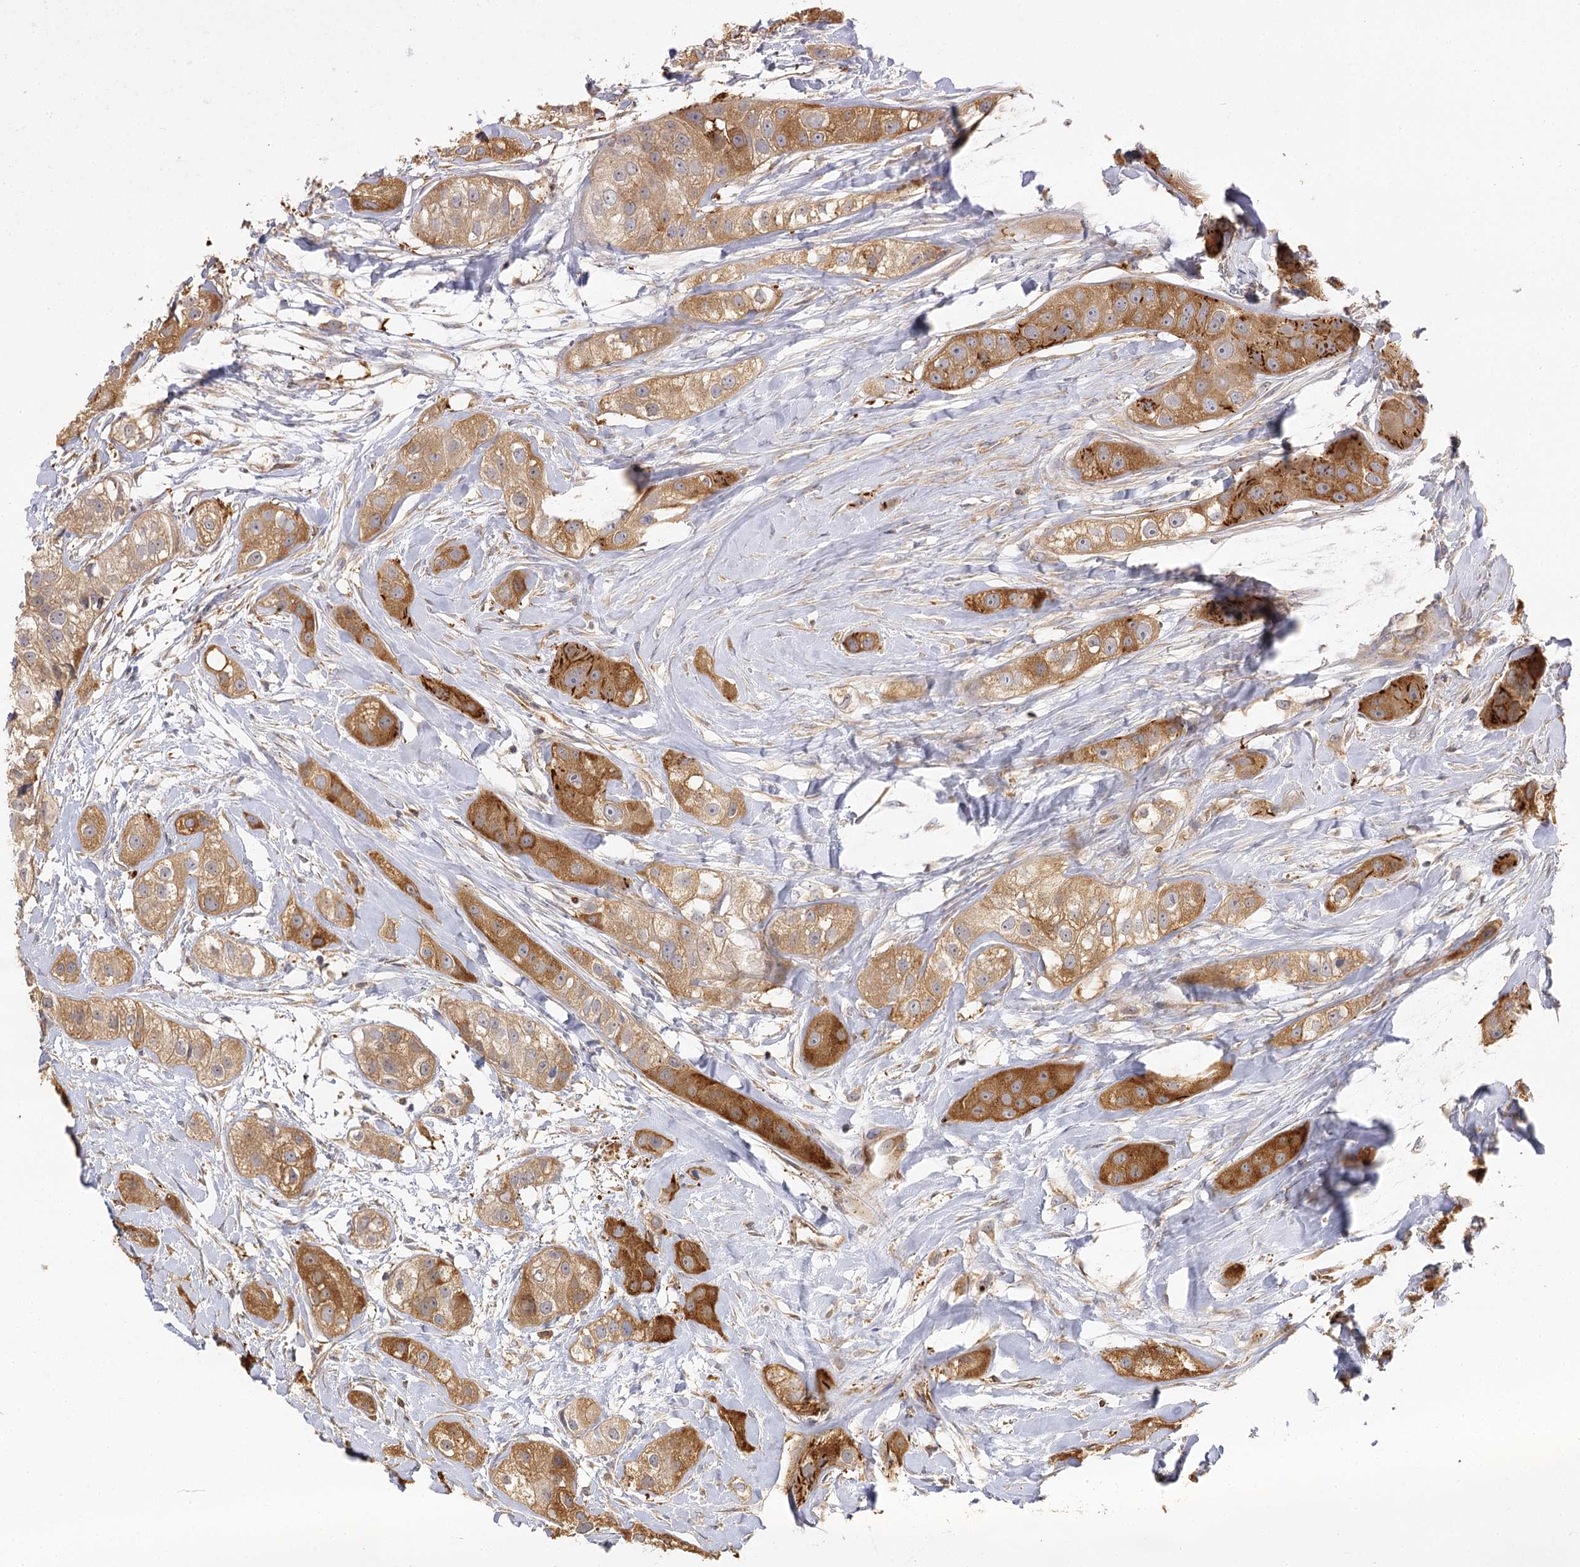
{"staining": {"intensity": "moderate", "quantity": ">75%", "location": "cytoplasmic/membranous"}, "tissue": "head and neck cancer", "cell_type": "Tumor cells", "image_type": "cancer", "snomed": [{"axis": "morphology", "description": "Normal tissue, NOS"}, {"axis": "morphology", "description": "Squamous cell carcinoma, NOS"}, {"axis": "topography", "description": "Skeletal muscle"}, {"axis": "topography", "description": "Head-Neck"}], "caption": "Tumor cells display medium levels of moderate cytoplasmic/membranous positivity in approximately >75% of cells in head and neck cancer. (DAB (3,3'-diaminobenzidine) IHC, brown staining for protein, blue staining for nuclei).", "gene": "SEC24B", "patient": {"sex": "male", "age": 51}}